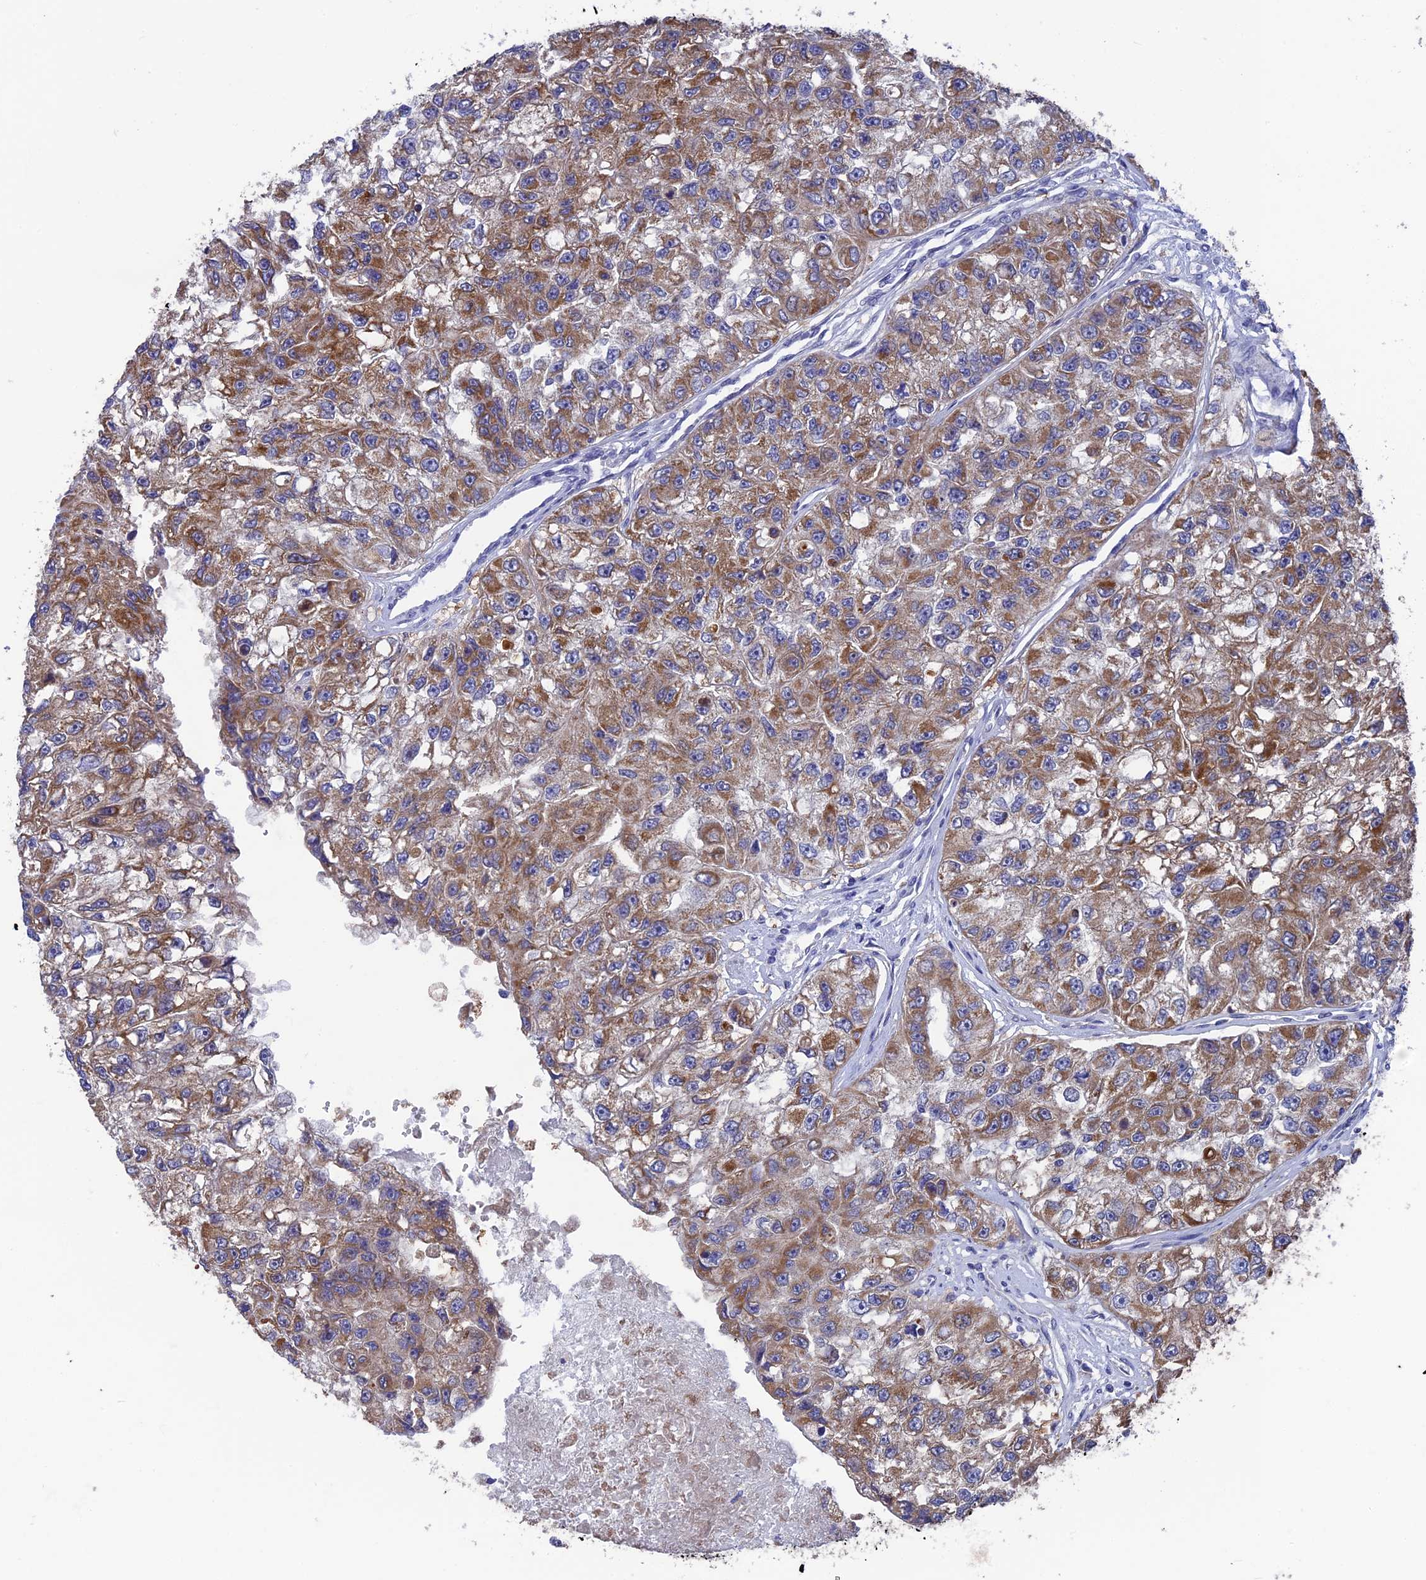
{"staining": {"intensity": "moderate", "quantity": ">75%", "location": "cytoplasmic/membranous"}, "tissue": "renal cancer", "cell_type": "Tumor cells", "image_type": "cancer", "snomed": [{"axis": "morphology", "description": "Adenocarcinoma, NOS"}, {"axis": "topography", "description": "Kidney"}], "caption": "Brown immunohistochemical staining in renal cancer (adenocarcinoma) shows moderate cytoplasmic/membranous positivity in approximately >75% of tumor cells.", "gene": "AK4", "patient": {"sex": "male", "age": 63}}